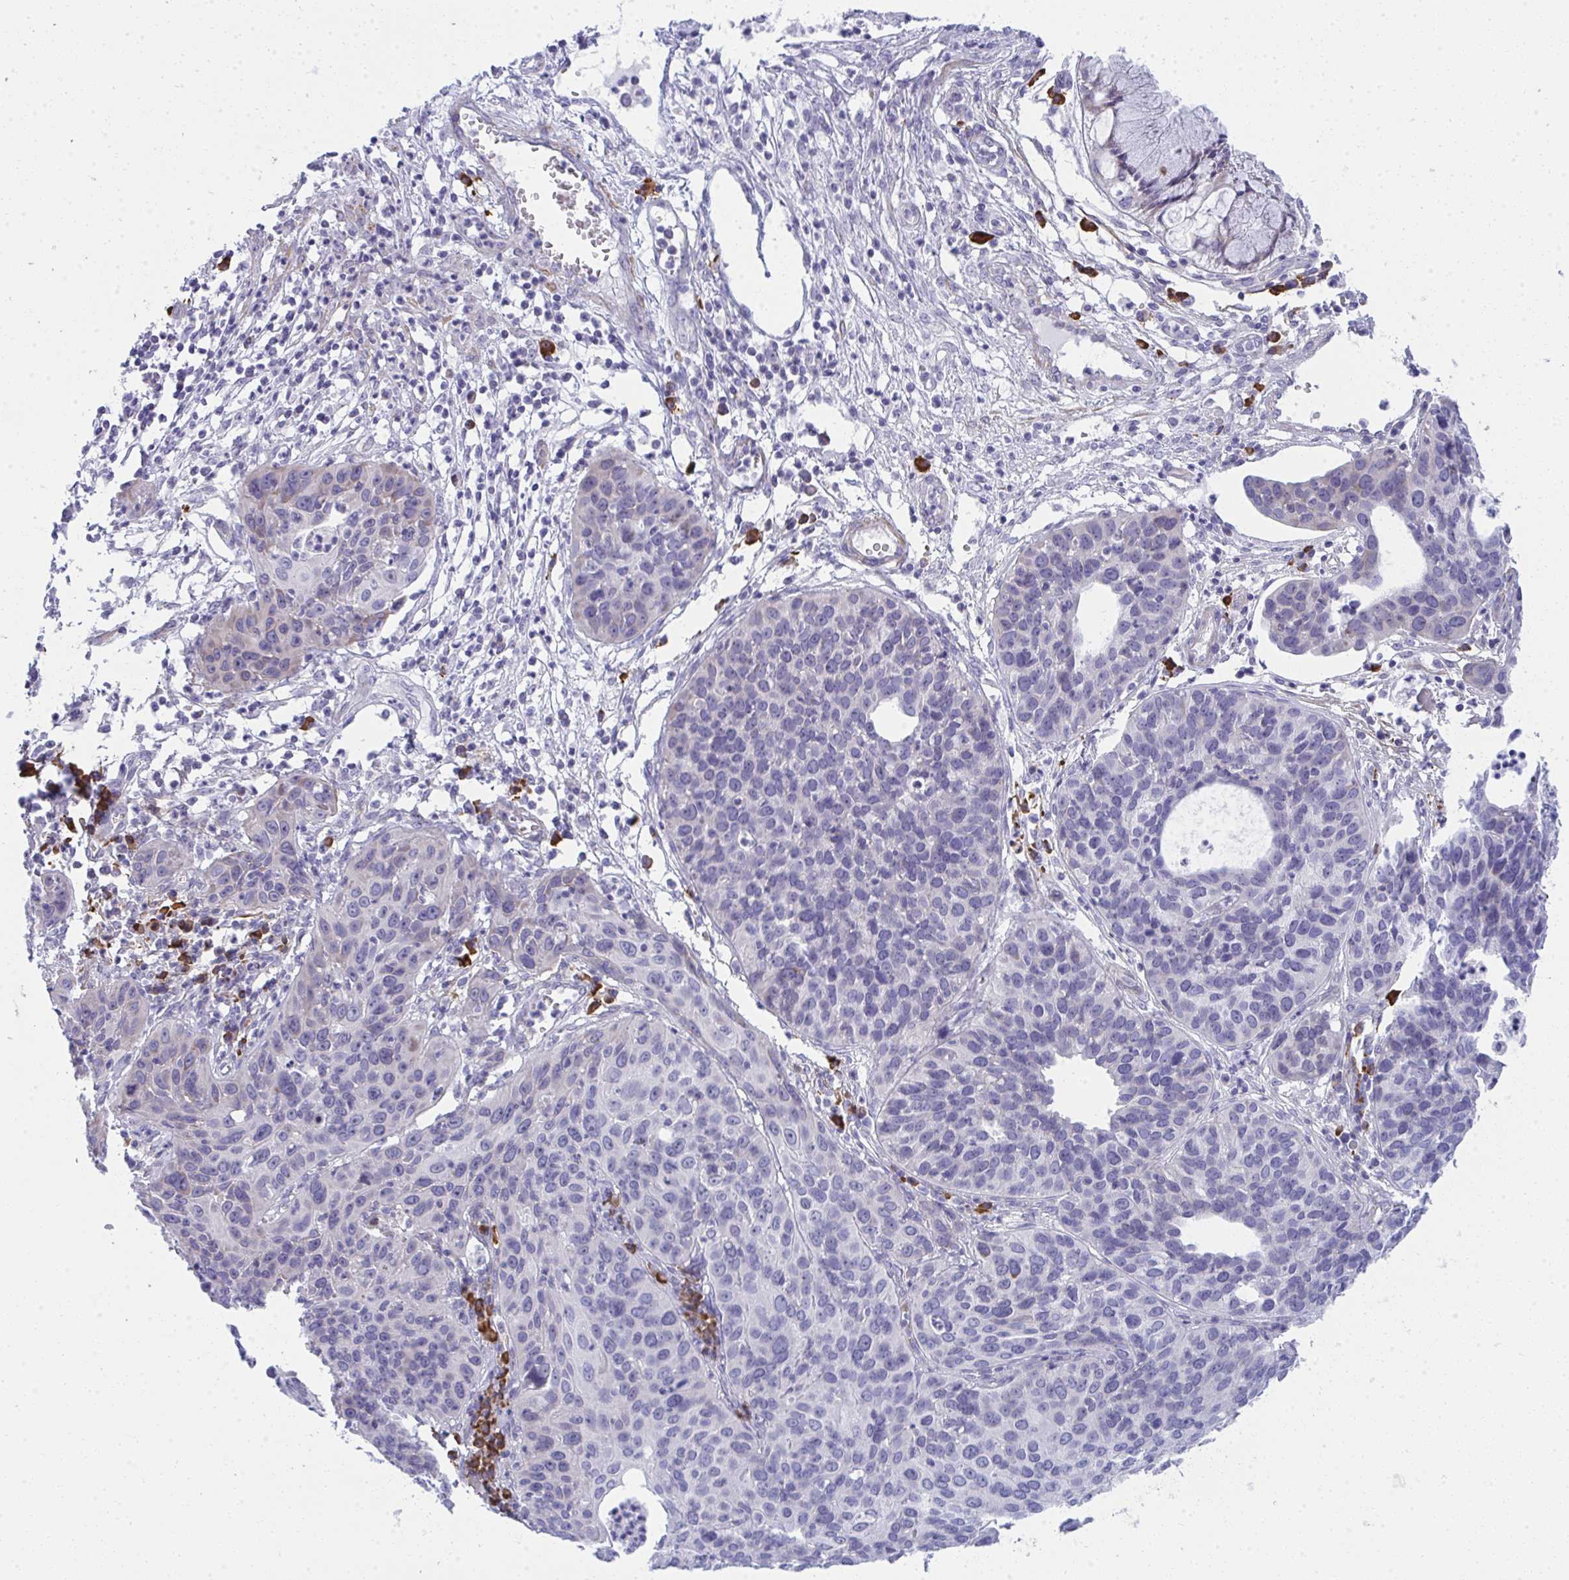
{"staining": {"intensity": "negative", "quantity": "none", "location": "none"}, "tissue": "cervical cancer", "cell_type": "Tumor cells", "image_type": "cancer", "snomed": [{"axis": "morphology", "description": "Squamous cell carcinoma, NOS"}, {"axis": "topography", "description": "Cervix"}], "caption": "Tumor cells are negative for protein expression in human cervical squamous cell carcinoma. The staining was performed using DAB to visualize the protein expression in brown, while the nuclei were stained in blue with hematoxylin (Magnification: 20x).", "gene": "PUS7L", "patient": {"sex": "female", "age": 36}}